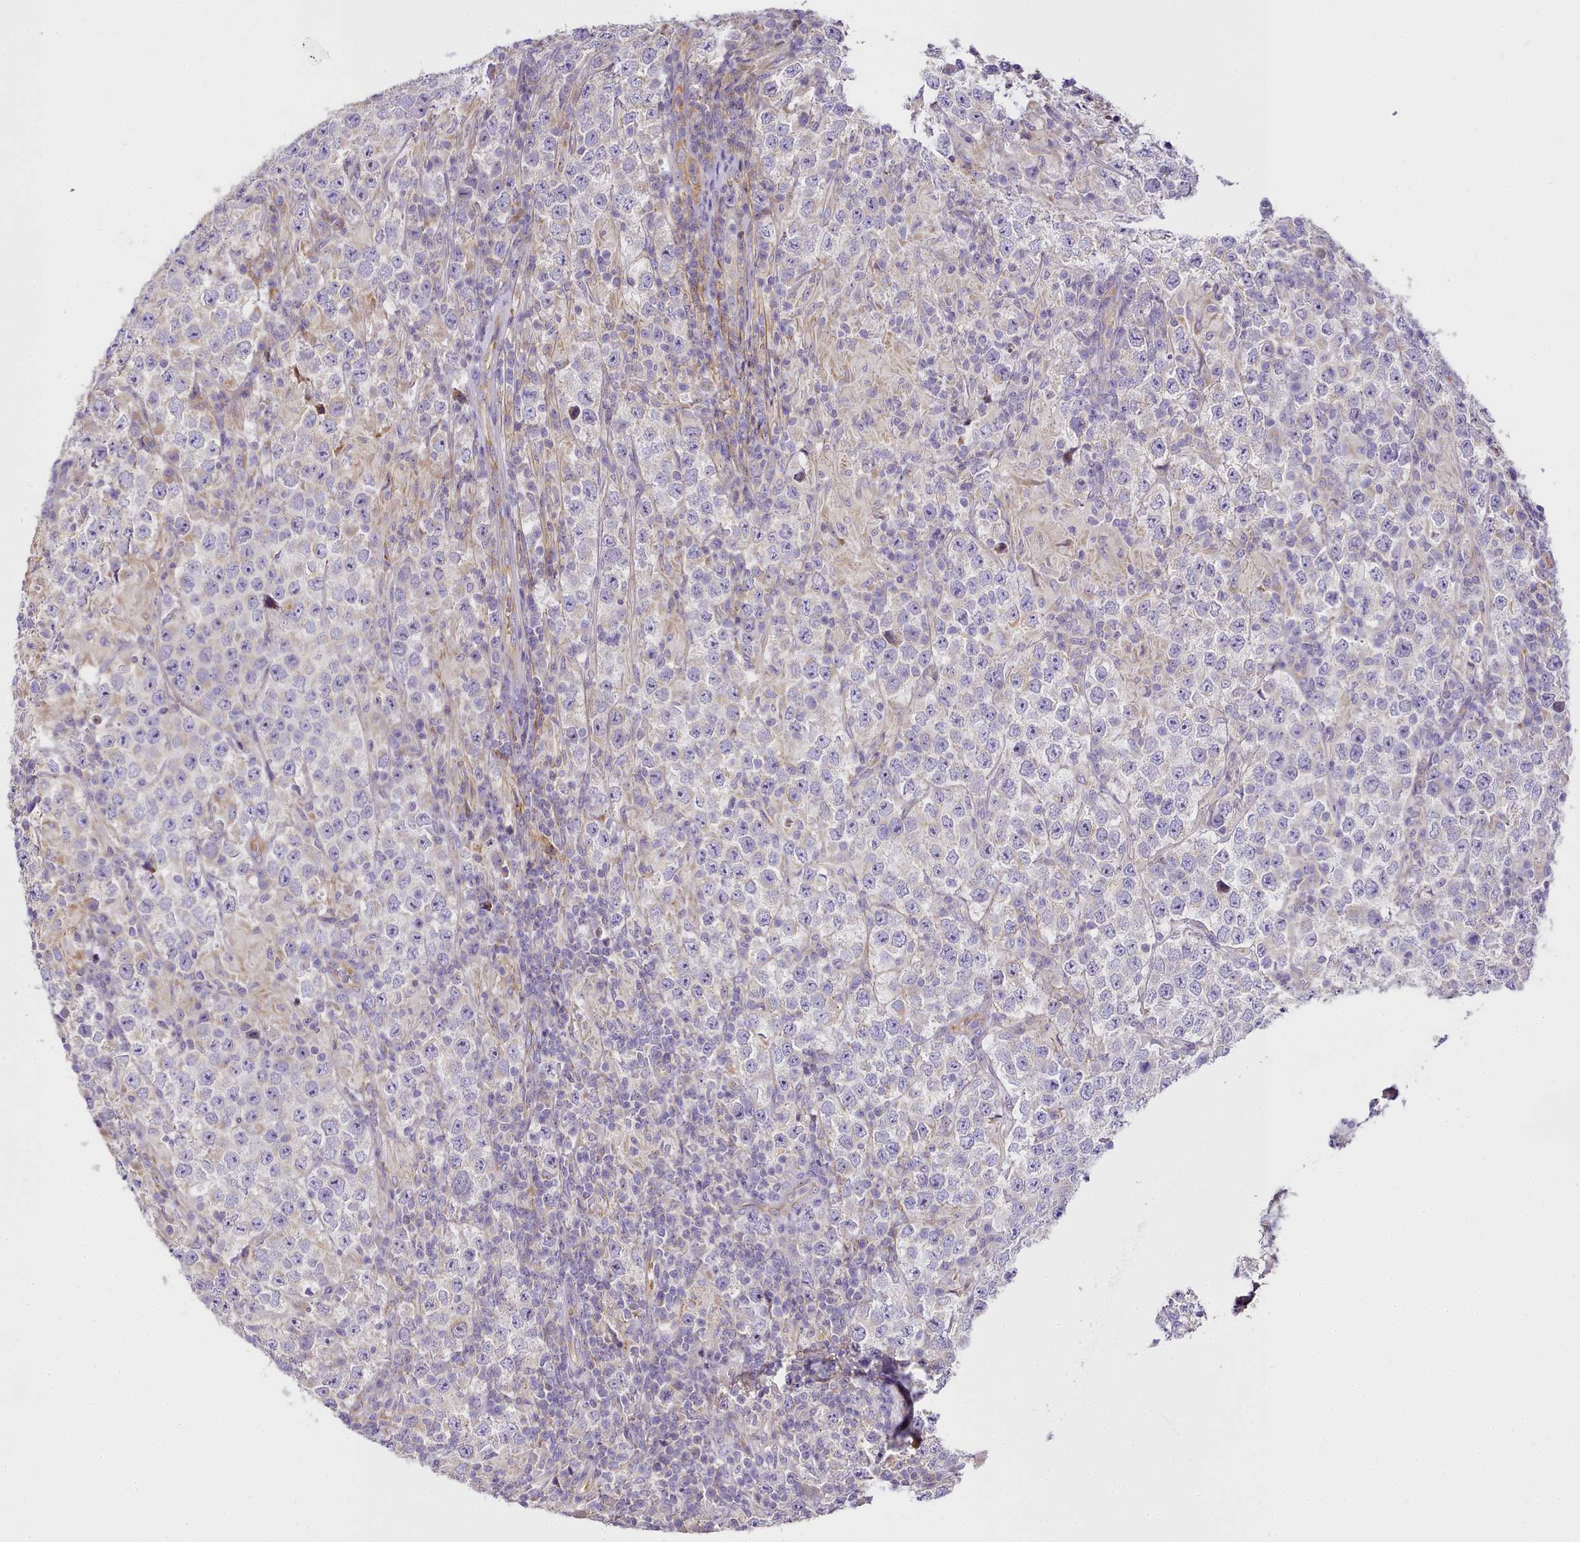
{"staining": {"intensity": "negative", "quantity": "none", "location": "none"}, "tissue": "testis cancer", "cell_type": "Tumor cells", "image_type": "cancer", "snomed": [{"axis": "morphology", "description": "Normal tissue, NOS"}, {"axis": "morphology", "description": "Urothelial carcinoma, High grade"}, {"axis": "morphology", "description": "Seminoma, NOS"}, {"axis": "morphology", "description": "Carcinoma, Embryonal, NOS"}, {"axis": "topography", "description": "Urinary bladder"}, {"axis": "topography", "description": "Testis"}], "caption": "Micrograph shows no protein expression in tumor cells of testis embryonal carcinoma tissue.", "gene": "NBPF1", "patient": {"sex": "male", "age": 41}}